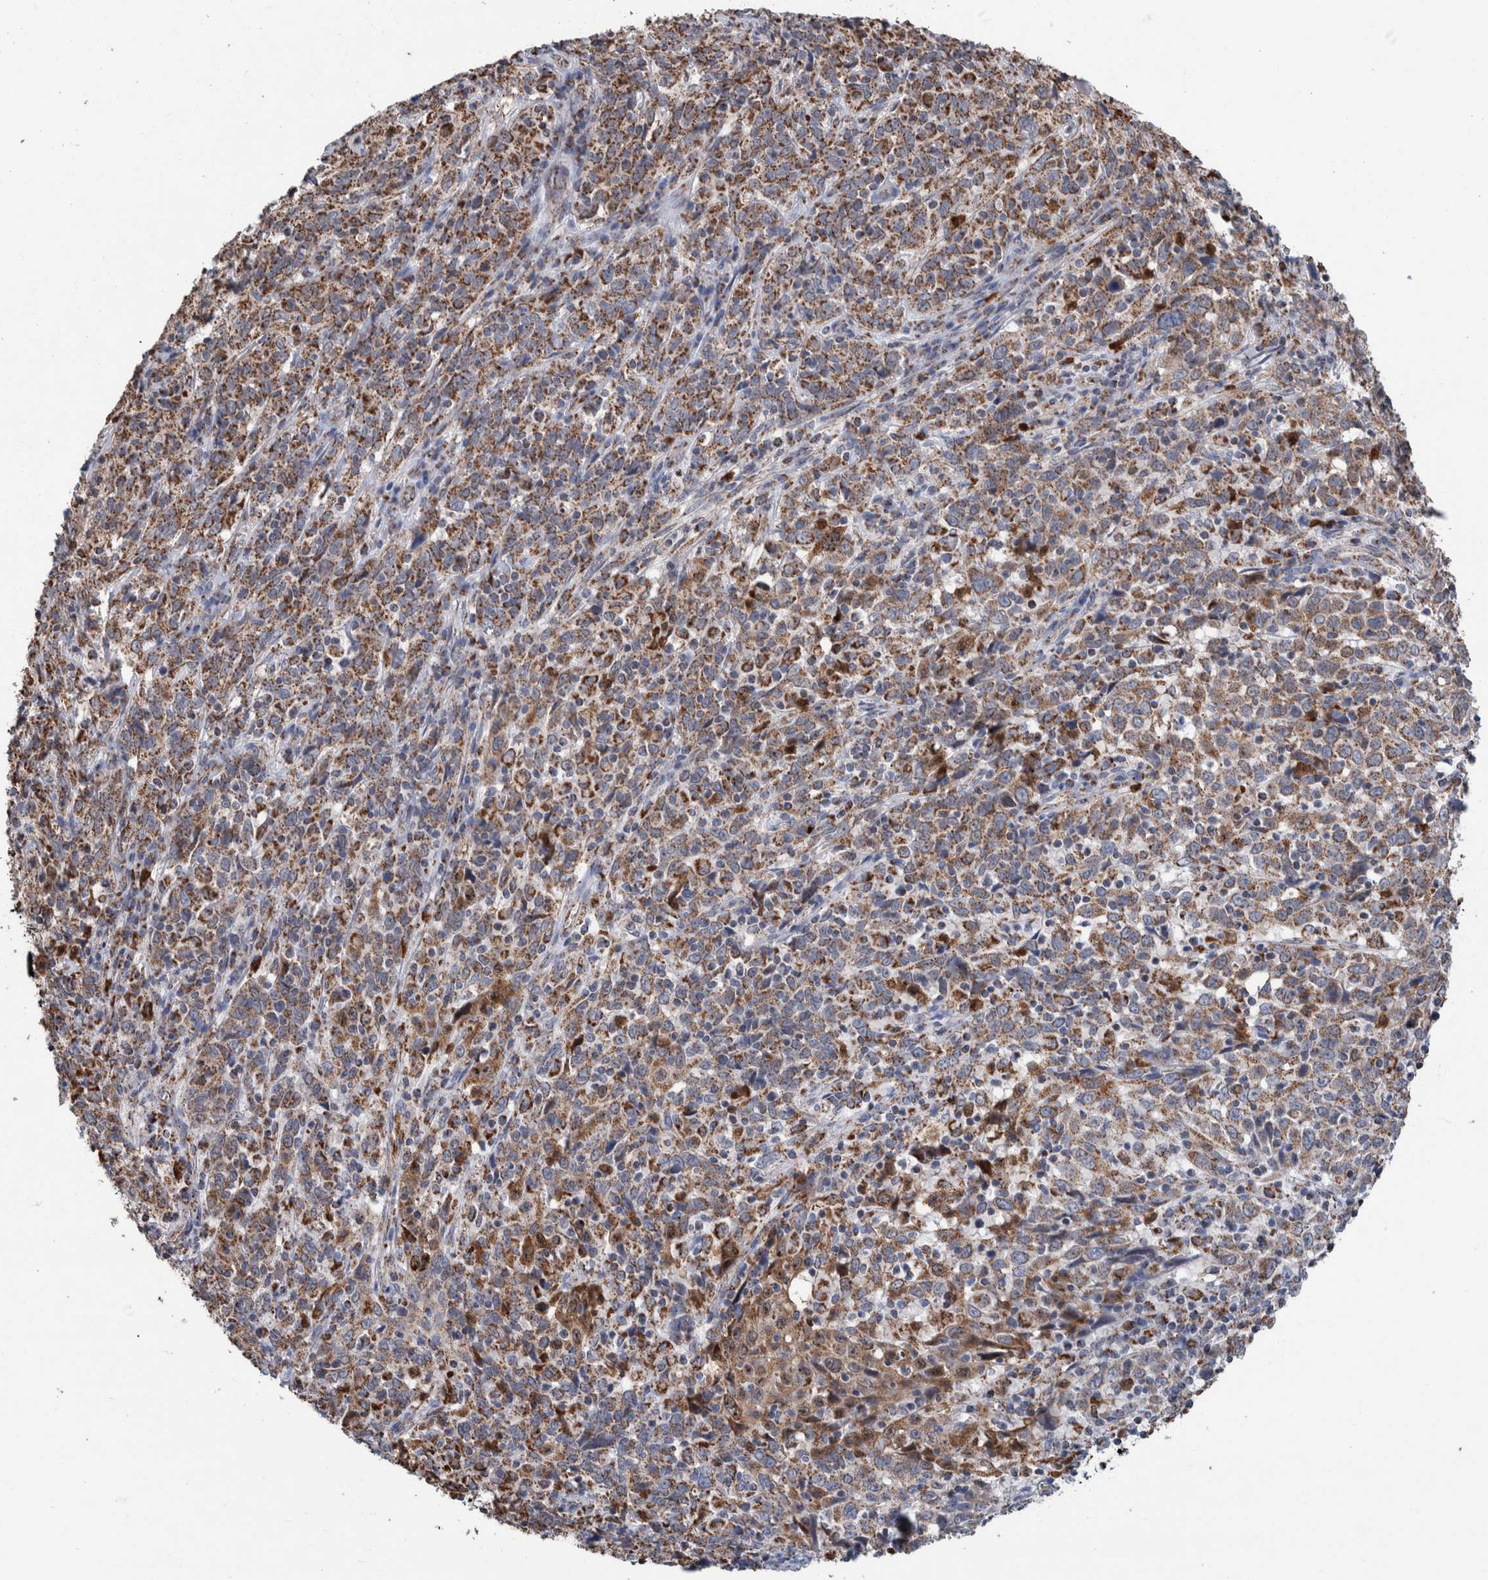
{"staining": {"intensity": "moderate", "quantity": ">75%", "location": "cytoplasmic/membranous"}, "tissue": "cervical cancer", "cell_type": "Tumor cells", "image_type": "cancer", "snomed": [{"axis": "morphology", "description": "Squamous cell carcinoma, NOS"}, {"axis": "topography", "description": "Cervix"}], "caption": "Immunohistochemistry photomicrograph of squamous cell carcinoma (cervical) stained for a protein (brown), which reveals medium levels of moderate cytoplasmic/membranous staining in approximately >75% of tumor cells.", "gene": "DECR1", "patient": {"sex": "female", "age": 46}}